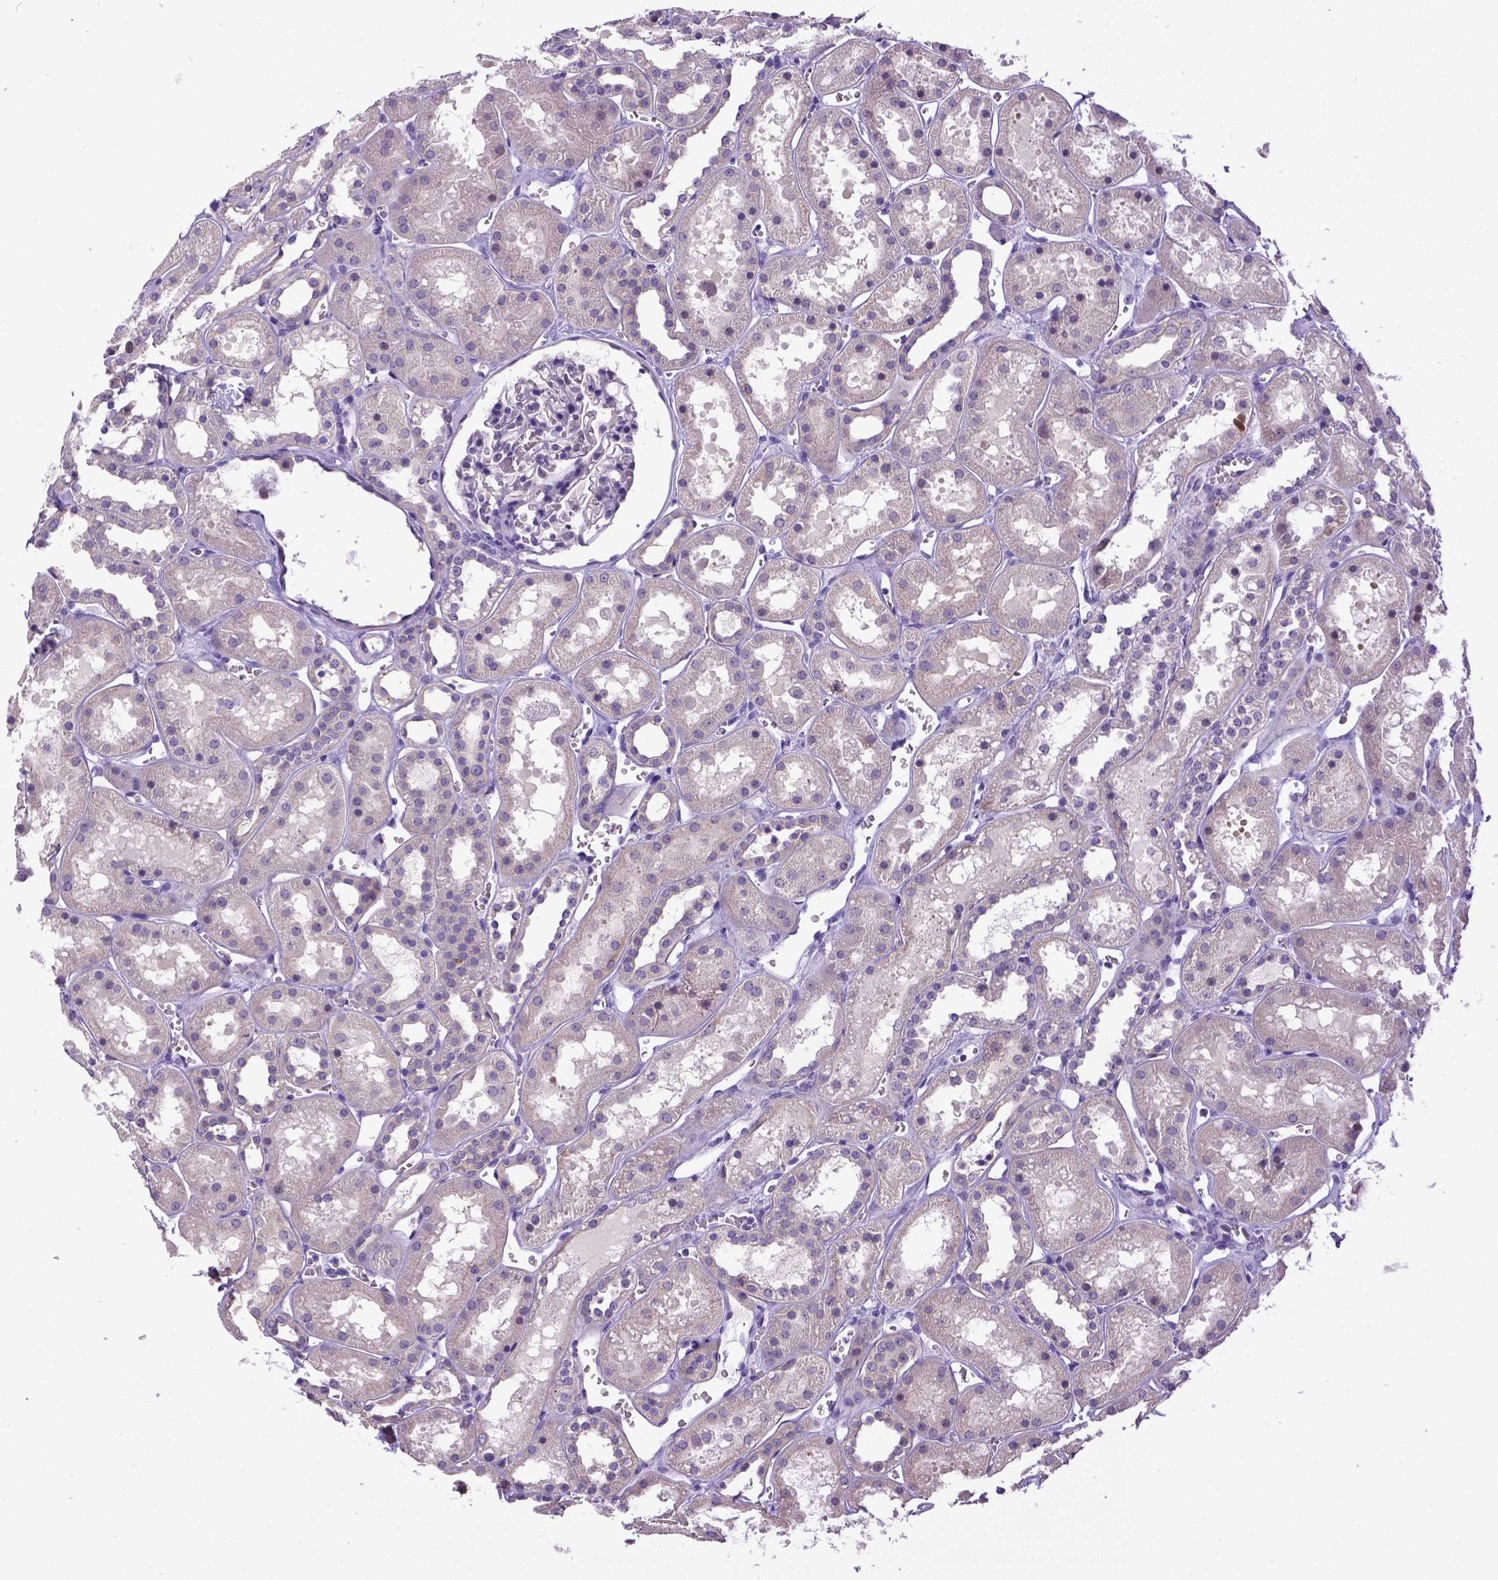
{"staining": {"intensity": "weak", "quantity": "<25%", "location": "cytoplasmic/membranous"}, "tissue": "kidney", "cell_type": "Cells in glomeruli", "image_type": "normal", "snomed": [{"axis": "morphology", "description": "Normal tissue, NOS"}, {"axis": "topography", "description": "Kidney"}], "caption": "Immunohistochemical staining of unremarkable human kidney displays no significant staining in cells in glomeruli.", "gene": "NEK5", "patient": {"sex": "female", "age": 41}}